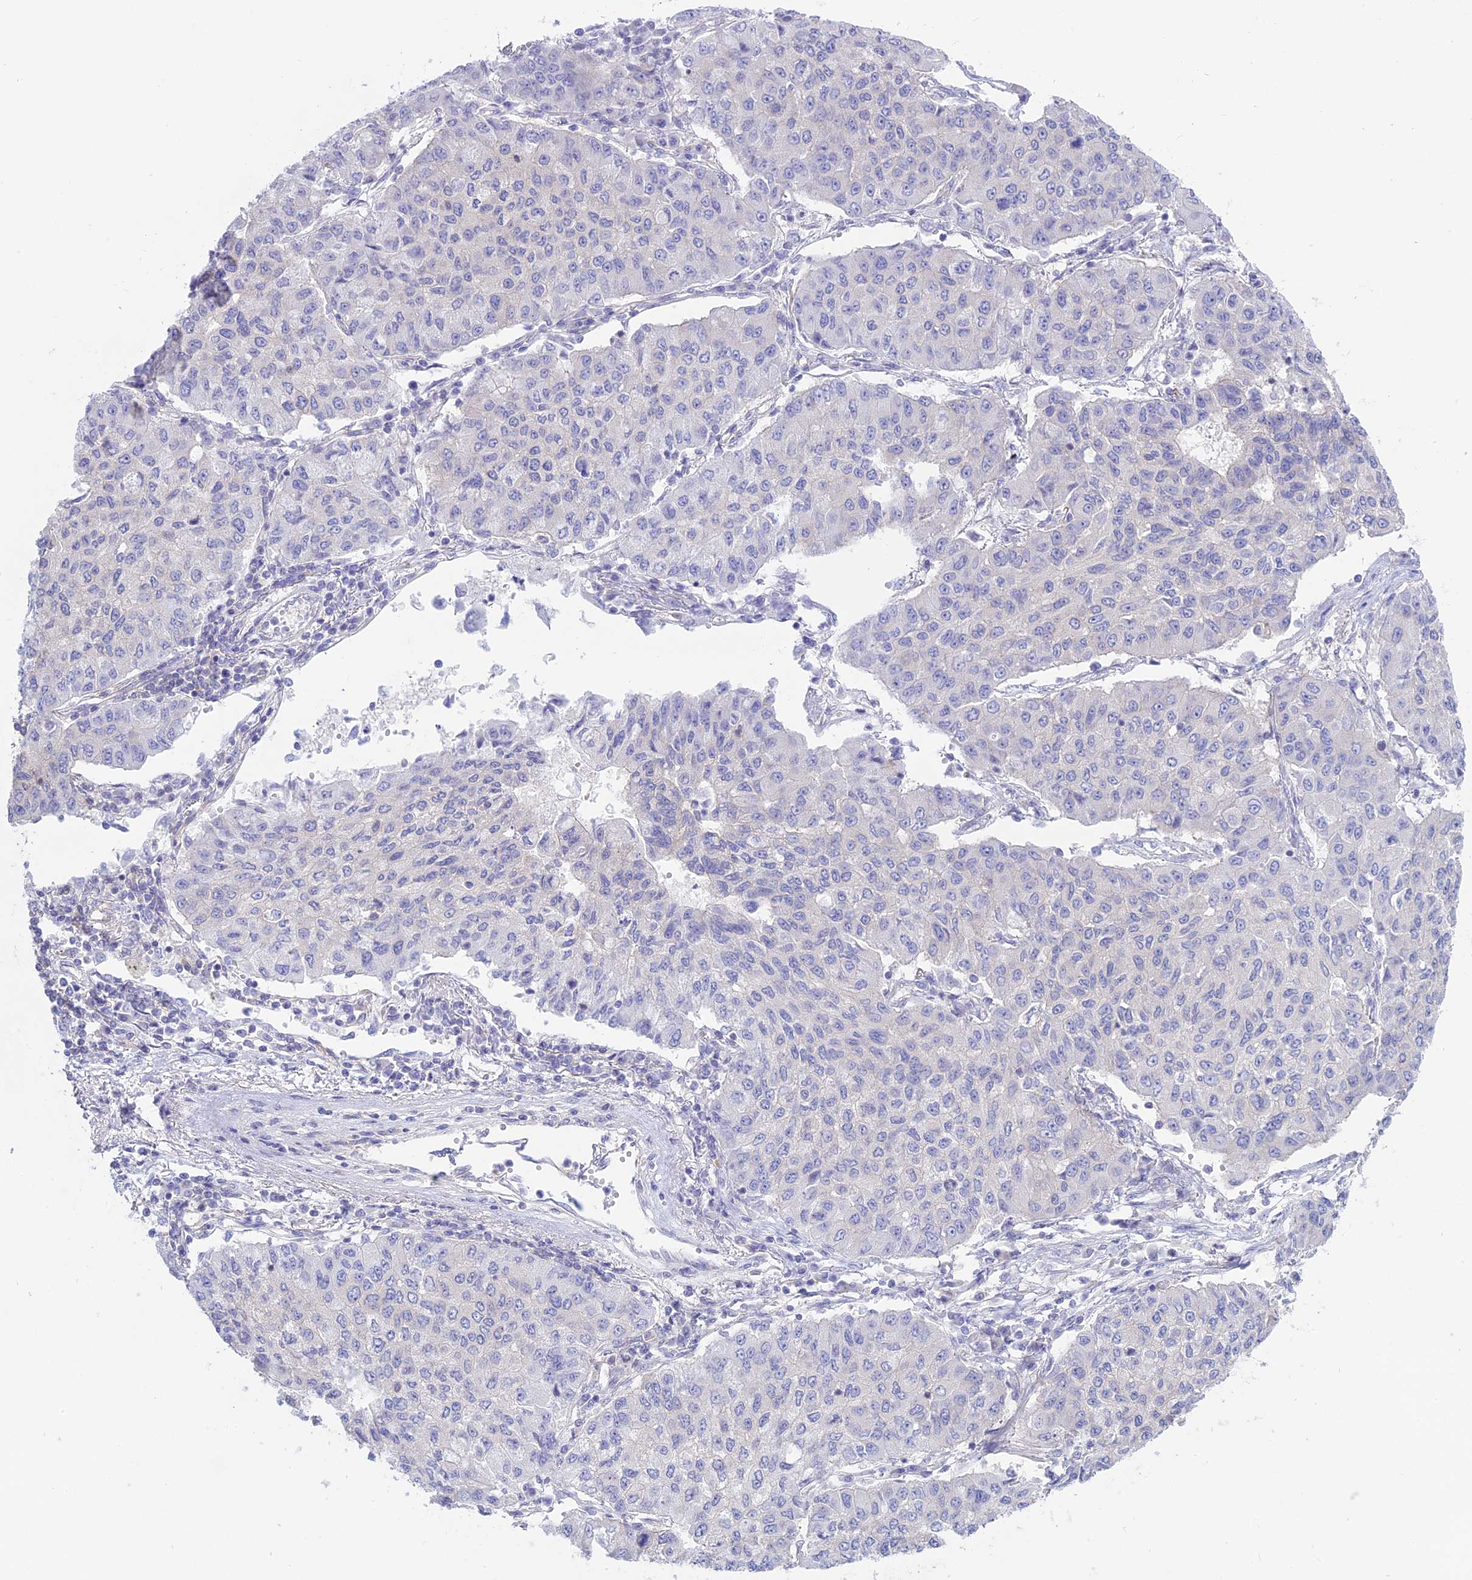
{"staining": {"intensity": "negative", "quantity": "none", "location": "none"}, "tissue": "lung cancer", "cell_type": "Tumor cells", "image_type": "cancer", "snomed": [{"axis": "morphology", "description": "Squamous cell carcinoma, NOS"}, {"axis": "topography", "description": "Lung"}], "caption": "Protein analysis of squamous cell carcinoma (lung) displays no significant positivity in tumor cells.", "gene": "AHCYL1", "patient": {"sex": "male", "age": 74}}